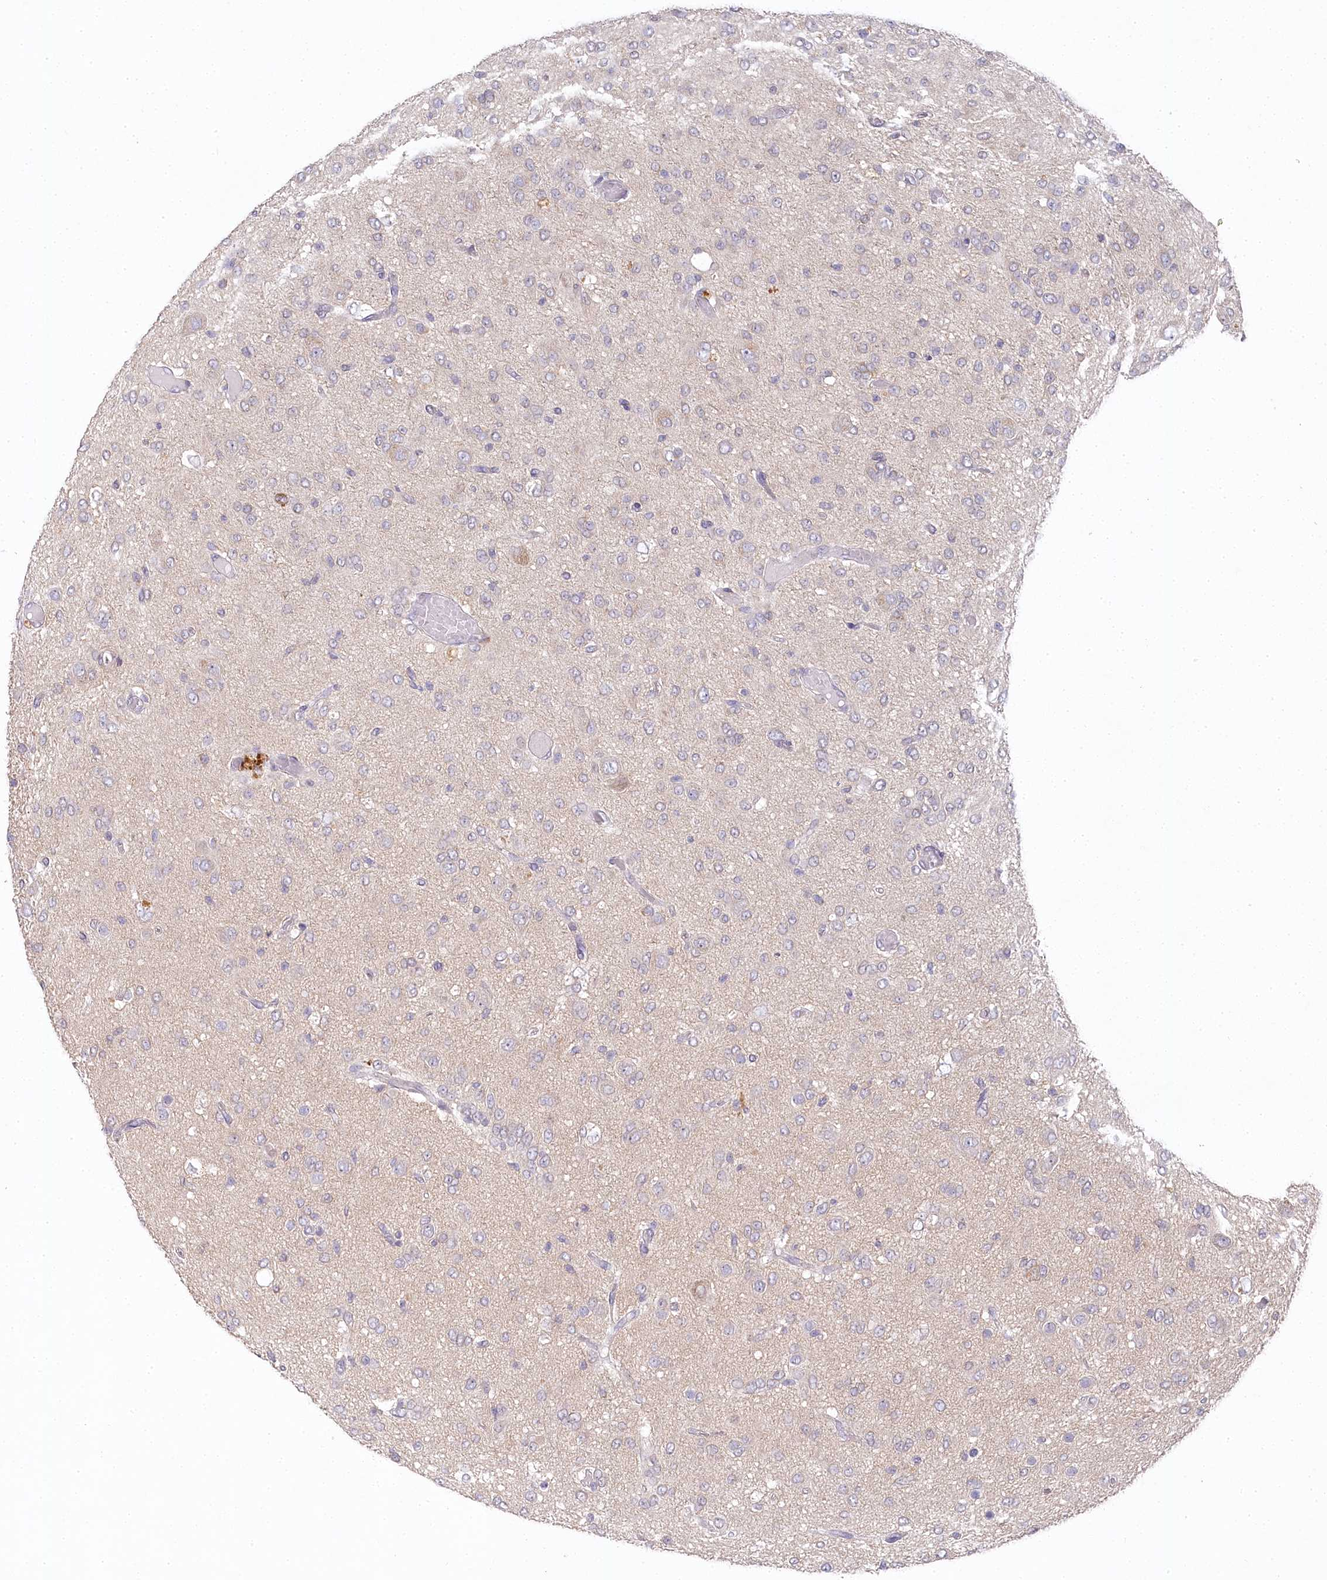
{"staining": {"intensity": "negative", "quantity": "none", "location": "none"}, "tissue": "glioma", "cell_type": "Tumor cells", "image_type": "cancer", "snomed": [{"axis": "morphology", "description": "Glioma, malignant, High grade"}, {"axis": "topography", "description": "Brain"}], "caption": "Immunohistochemistry of malignant high-grade glioma shows no expression in tumor cells.", "gene": "AAMDC", "patient": {"sex": "female", "age": 59}}